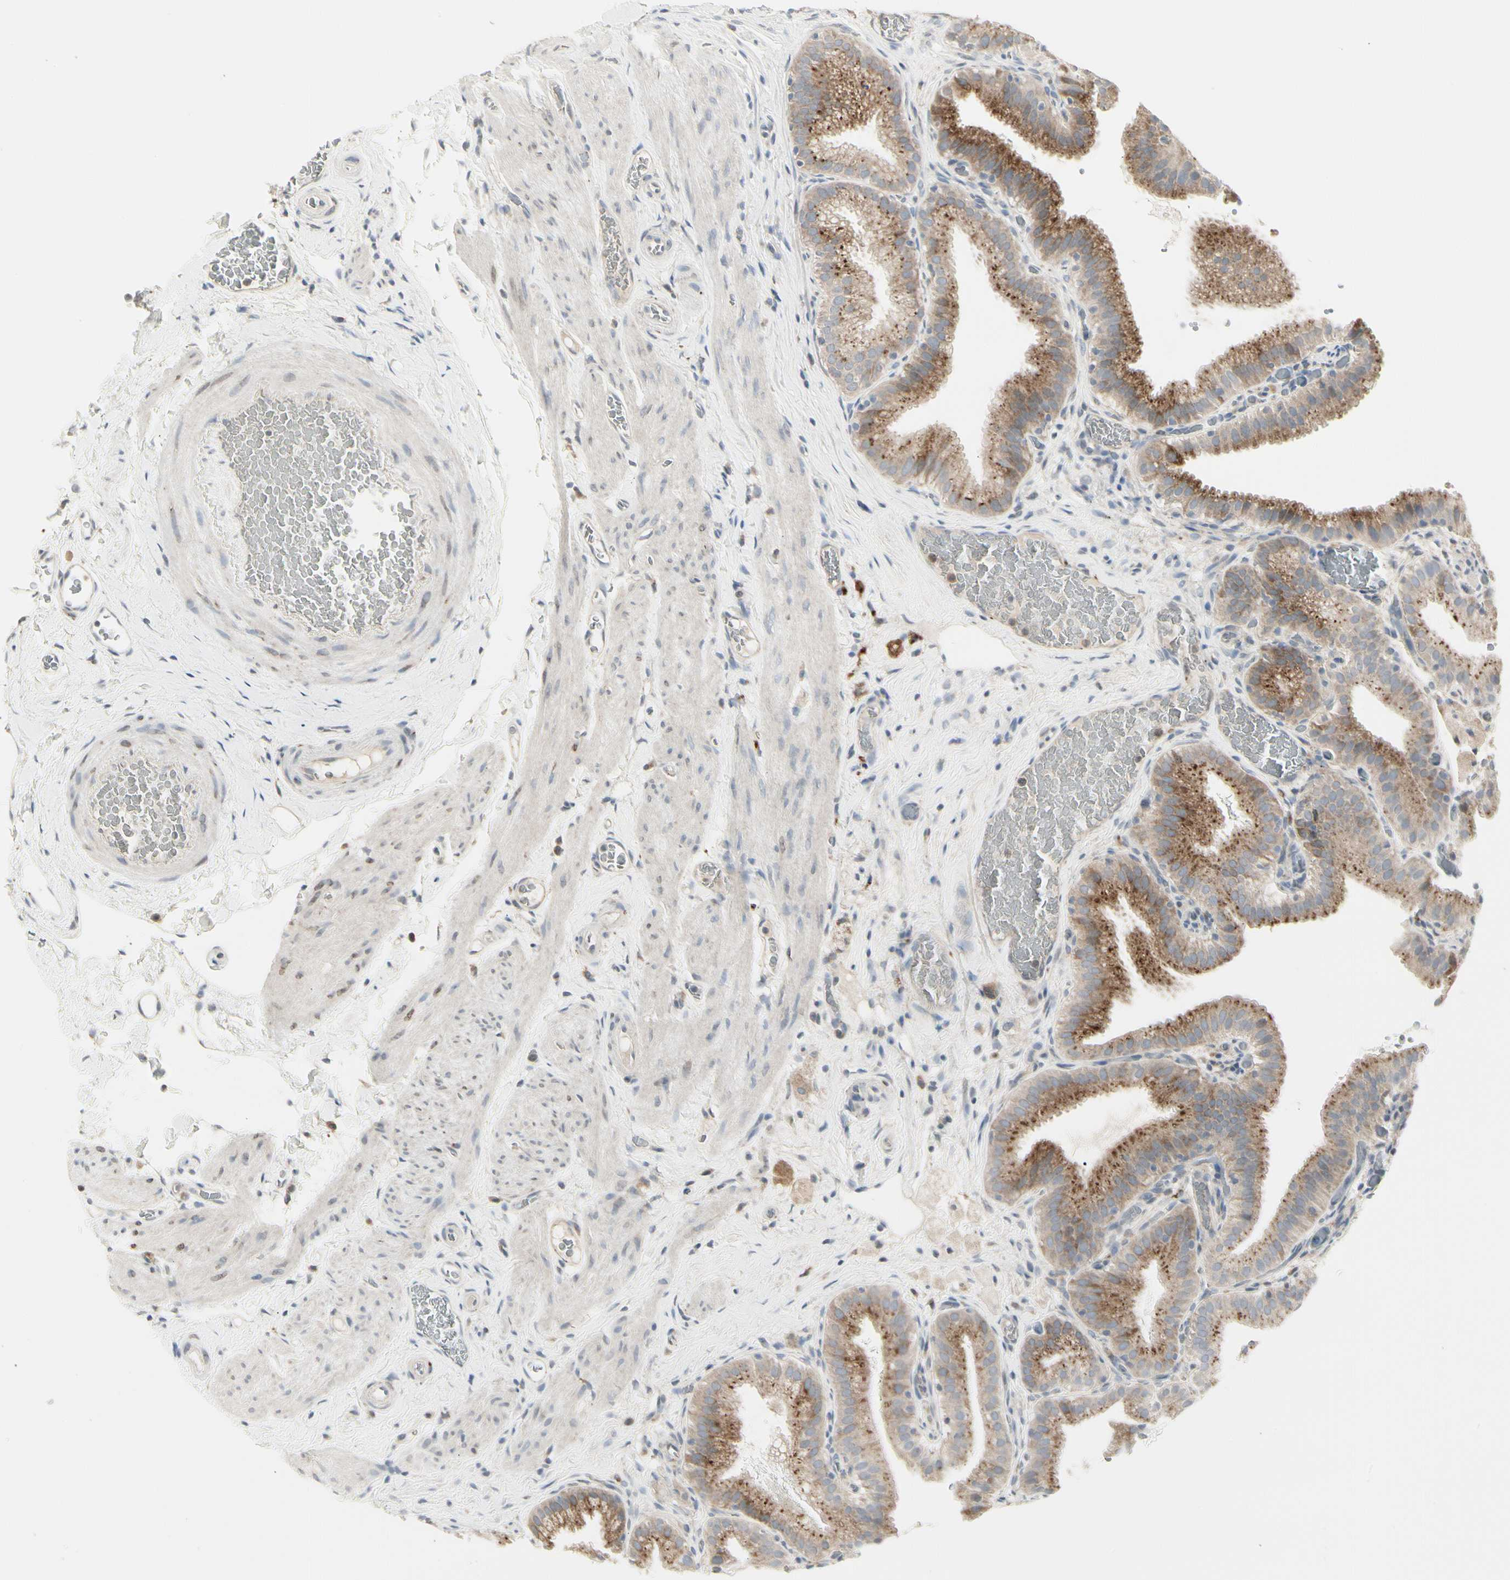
{"staining": {"intensity": "moderate", "quantity": ">75%", "location": "cytoplasmic/membranous"}, "tissue": "gallbladder", "cell_type": "Glandular cells", "image_type": "normal", "snomed": [{"axis": "morphology", "description": "Normal tissue, NOS"}, {"axis": "topography", "description": "Gallbladder"}], "caption": "Protein expression analysis of unremarkable human gallbladder reveals moderate cytoplasmic/membranous staining in approximately >75% of glandular cells.", "gene": "GRN", "patient": {"sex": "male", "age": 54}}